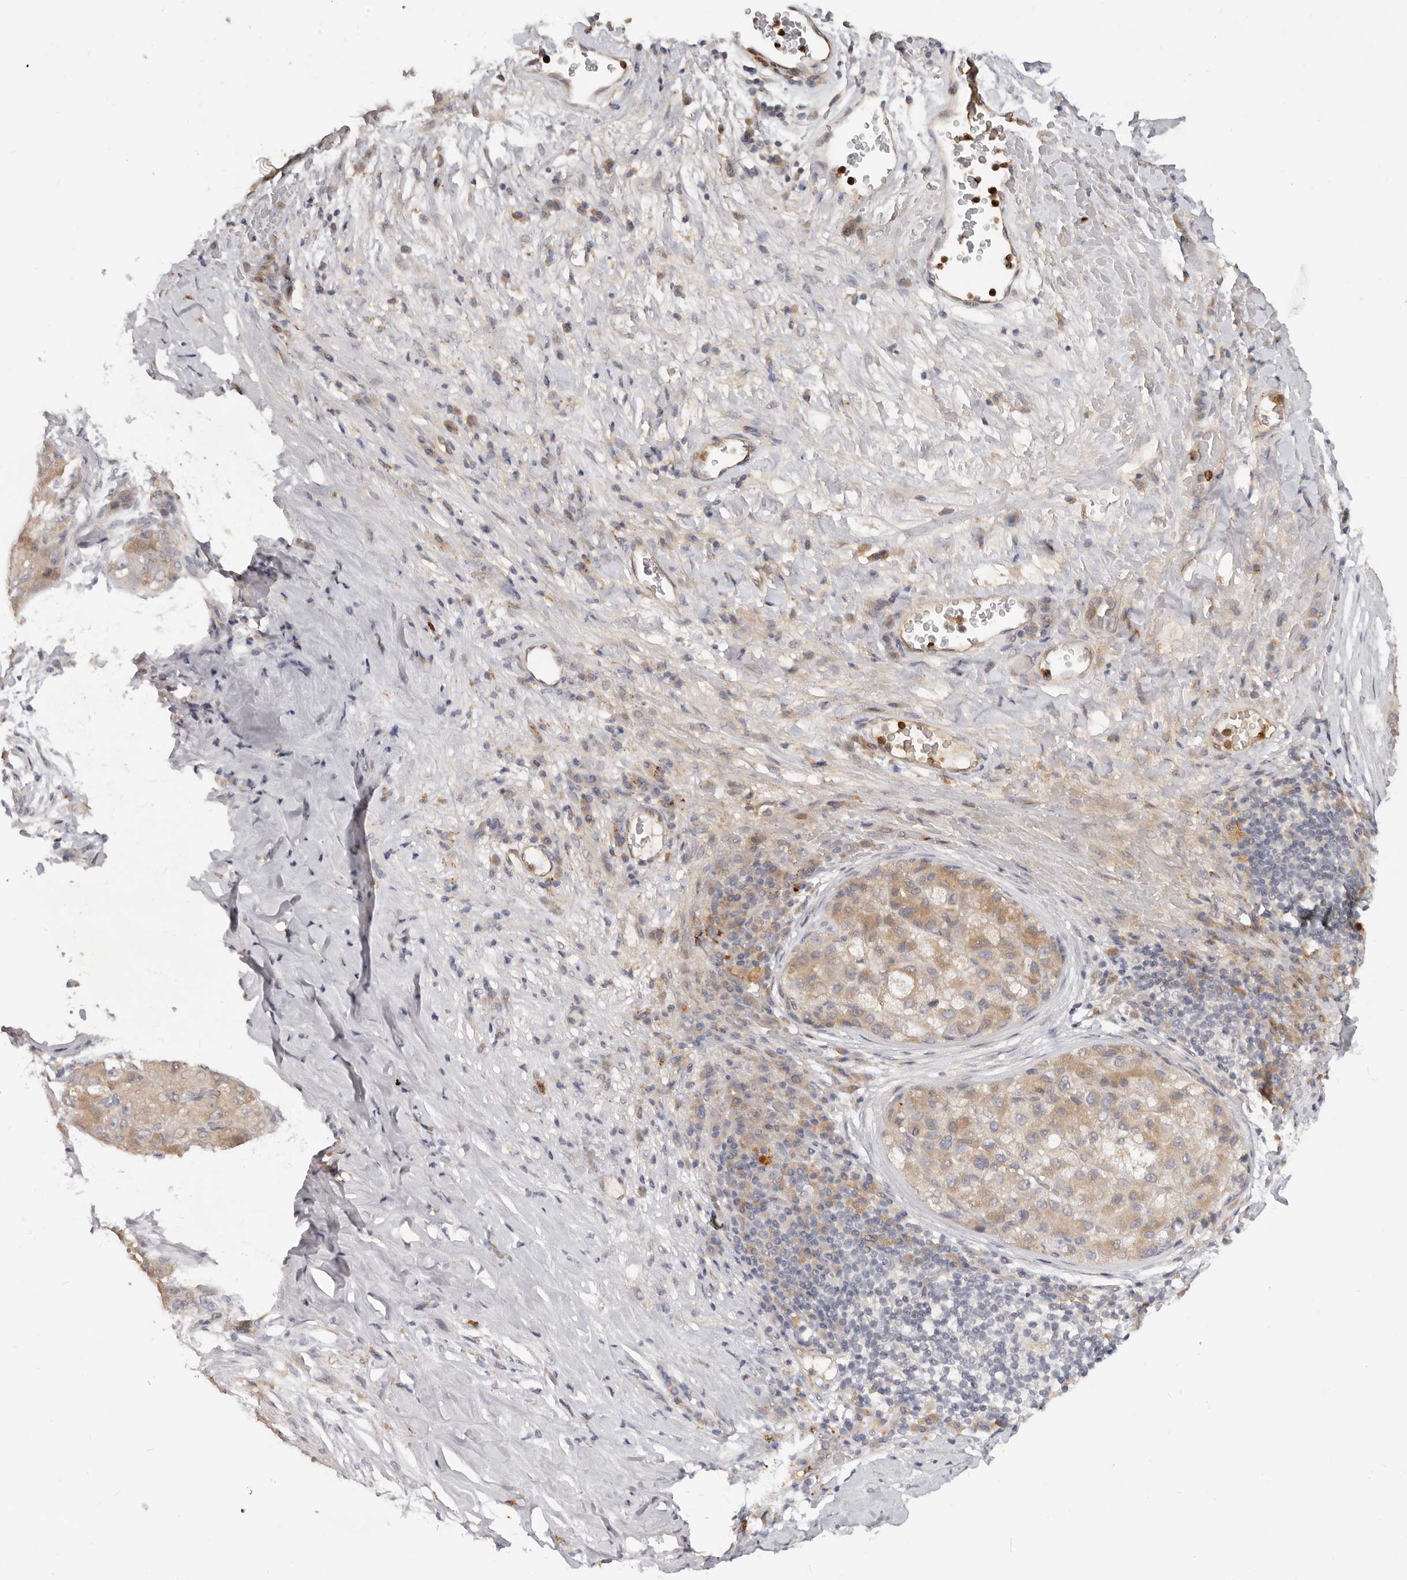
{"staining": {"intensity": "weak", "quantity": ">75%", "location": "cytoplasmic/membranous"}, "tissue": "liver cancer", "cell_type": "Tumor cells", "image_type": "cancer", "snomed": [{"axis": "morphology", "description": "Carcinoma, Hepatocellular, NOS"}, {"axis": "topography", "description": "Liver"}], "caption": "Human liver cancer stained for a protein (brown) demonstrates weak cytoplasmic/membranous positive positivity in approximately >75% of tumor cells.", "gene": "USP49", "patient": {"sex": "male", "age": 80}}